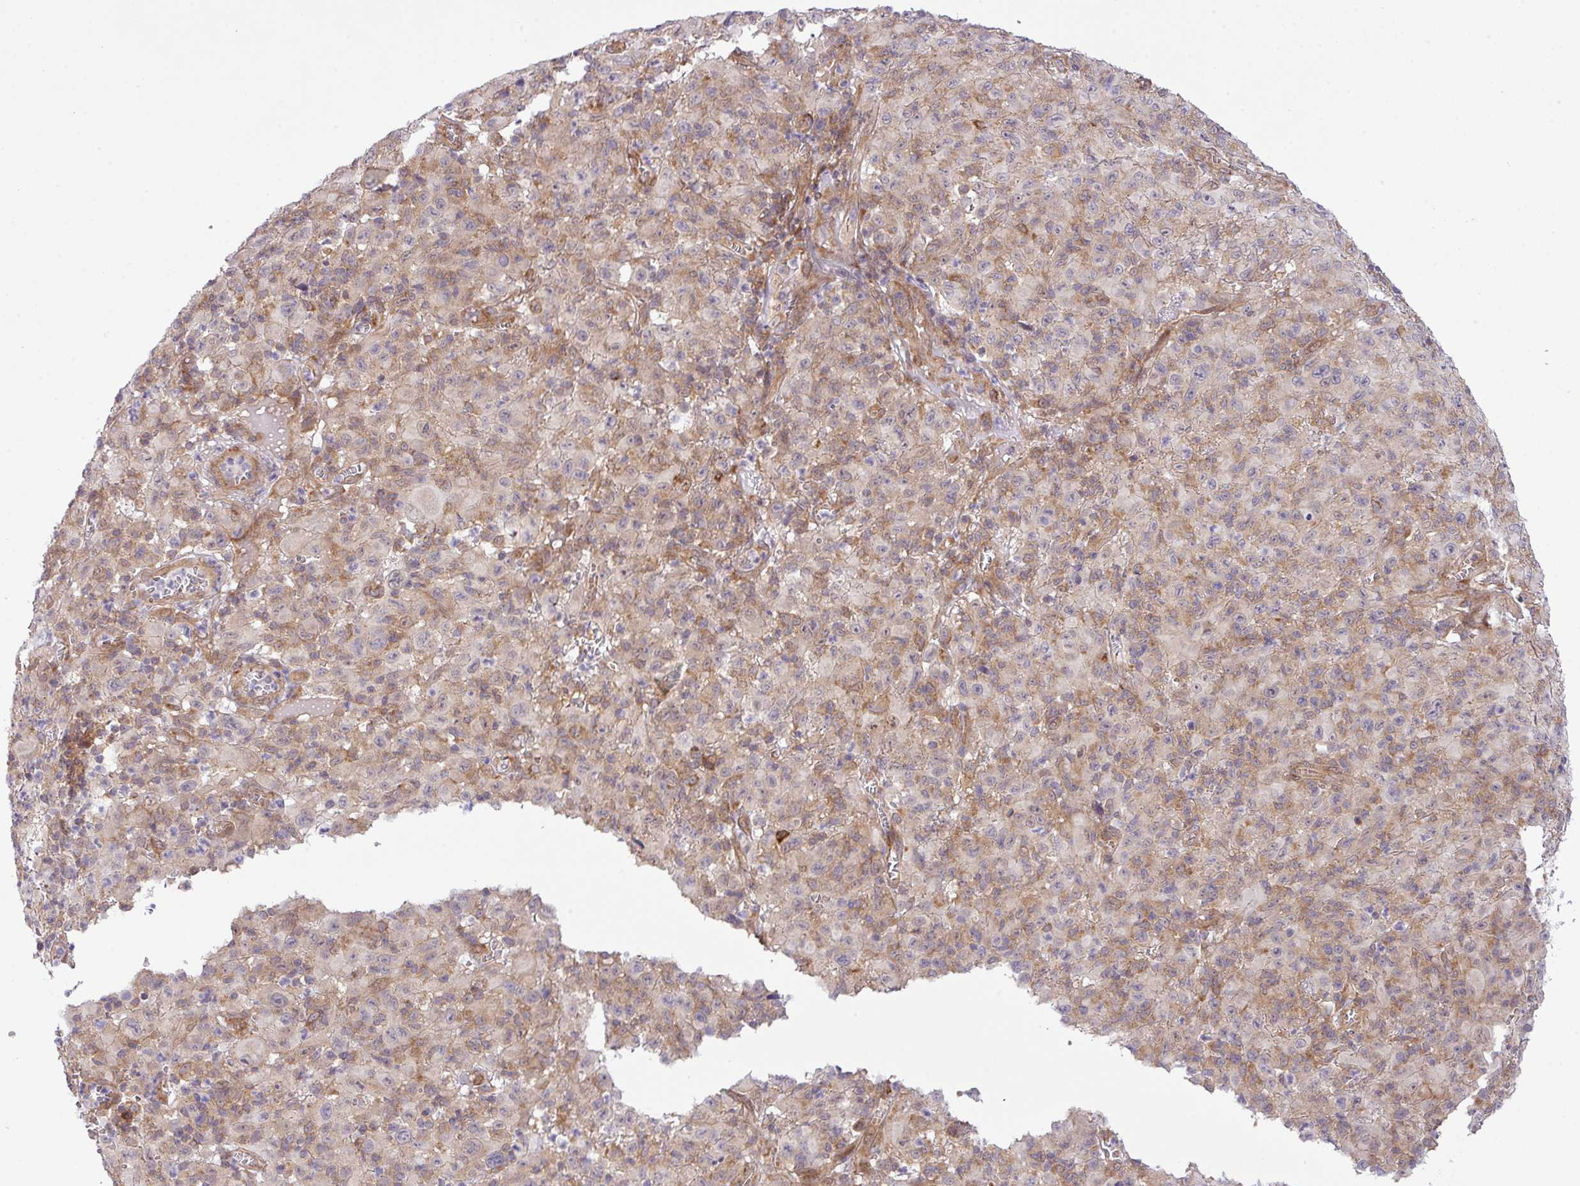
{"staining": {"intensity": "moderate", "quantity": "<25%", "location": "cytoplasmic/membranous"}, "tissue": "melanoma", "cell_type": "Tumor cells", "image_type": "cancer", "snomed": [{"axis": "morphology", "description": "Malignant melanoma, NOS"}, {"axis": "topography", "description": "Skin"}], "caption": "Immunohistochemical staining of human malignant melanoma displays low levels of moderate cytoplasmic/membranous staining in about <25% of tumor cells.", "gene": "FAM222B", "patient": {"sex": "male", "age": 46}}